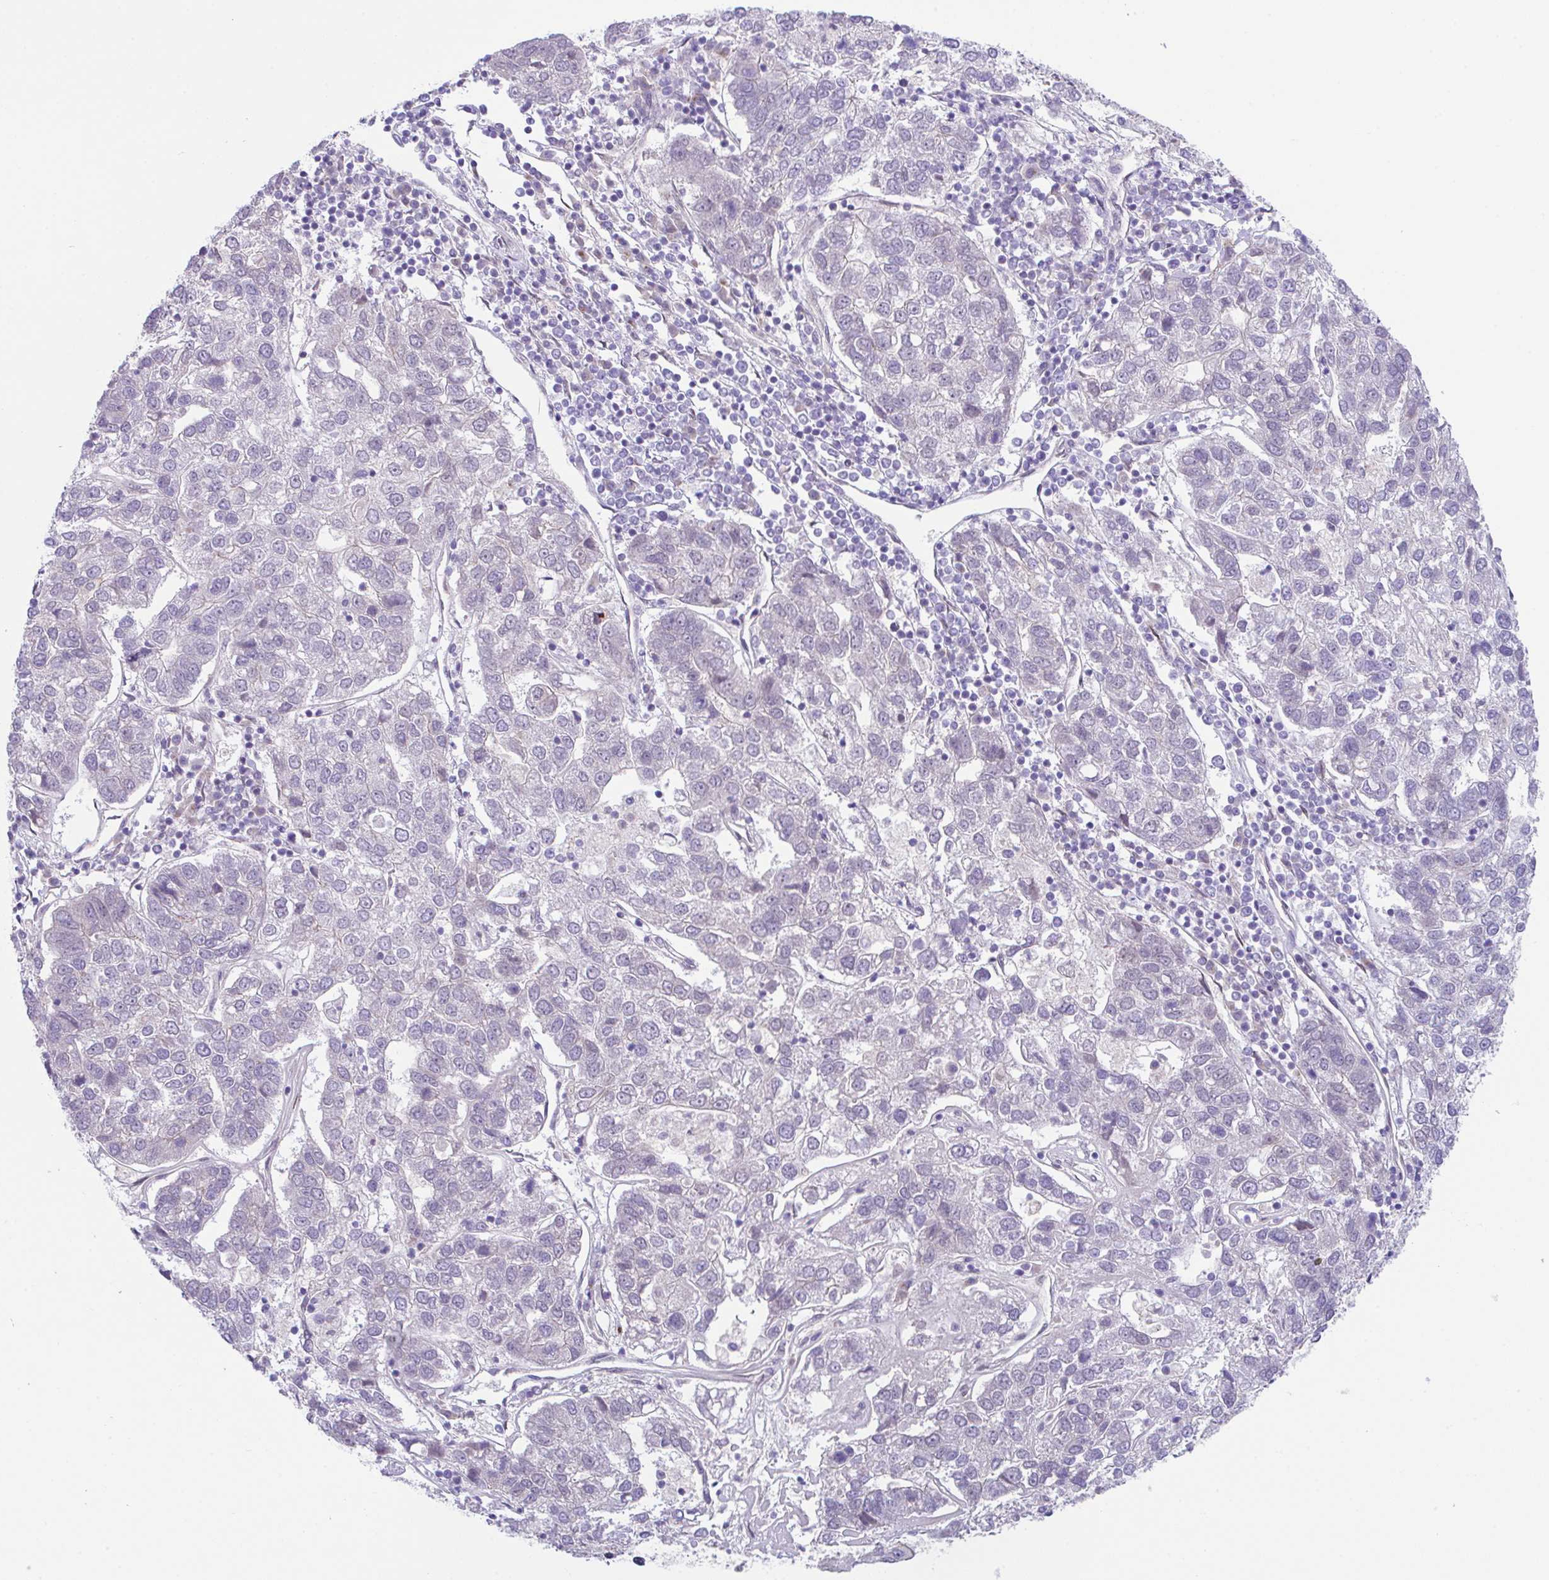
{"staining": {"intensity": "negative", "quantity": "none", "location": "none"}, "tissue": "pancreatic cancer", "cell_type": "Tumor cells", "image_type": "cancer", "snomed": [{"axis": "morphology", "description": "Adenocarcinoma, NOS"}, {"axis": "topography", "description": "Pancreas"}], "caption": "Protein analysis of adenocarcinoma (pancreatic) exhibits no significant positivity in tumor cells.", "gene": "ZBED3", "patient": {"sex": "female", "age": 61}}